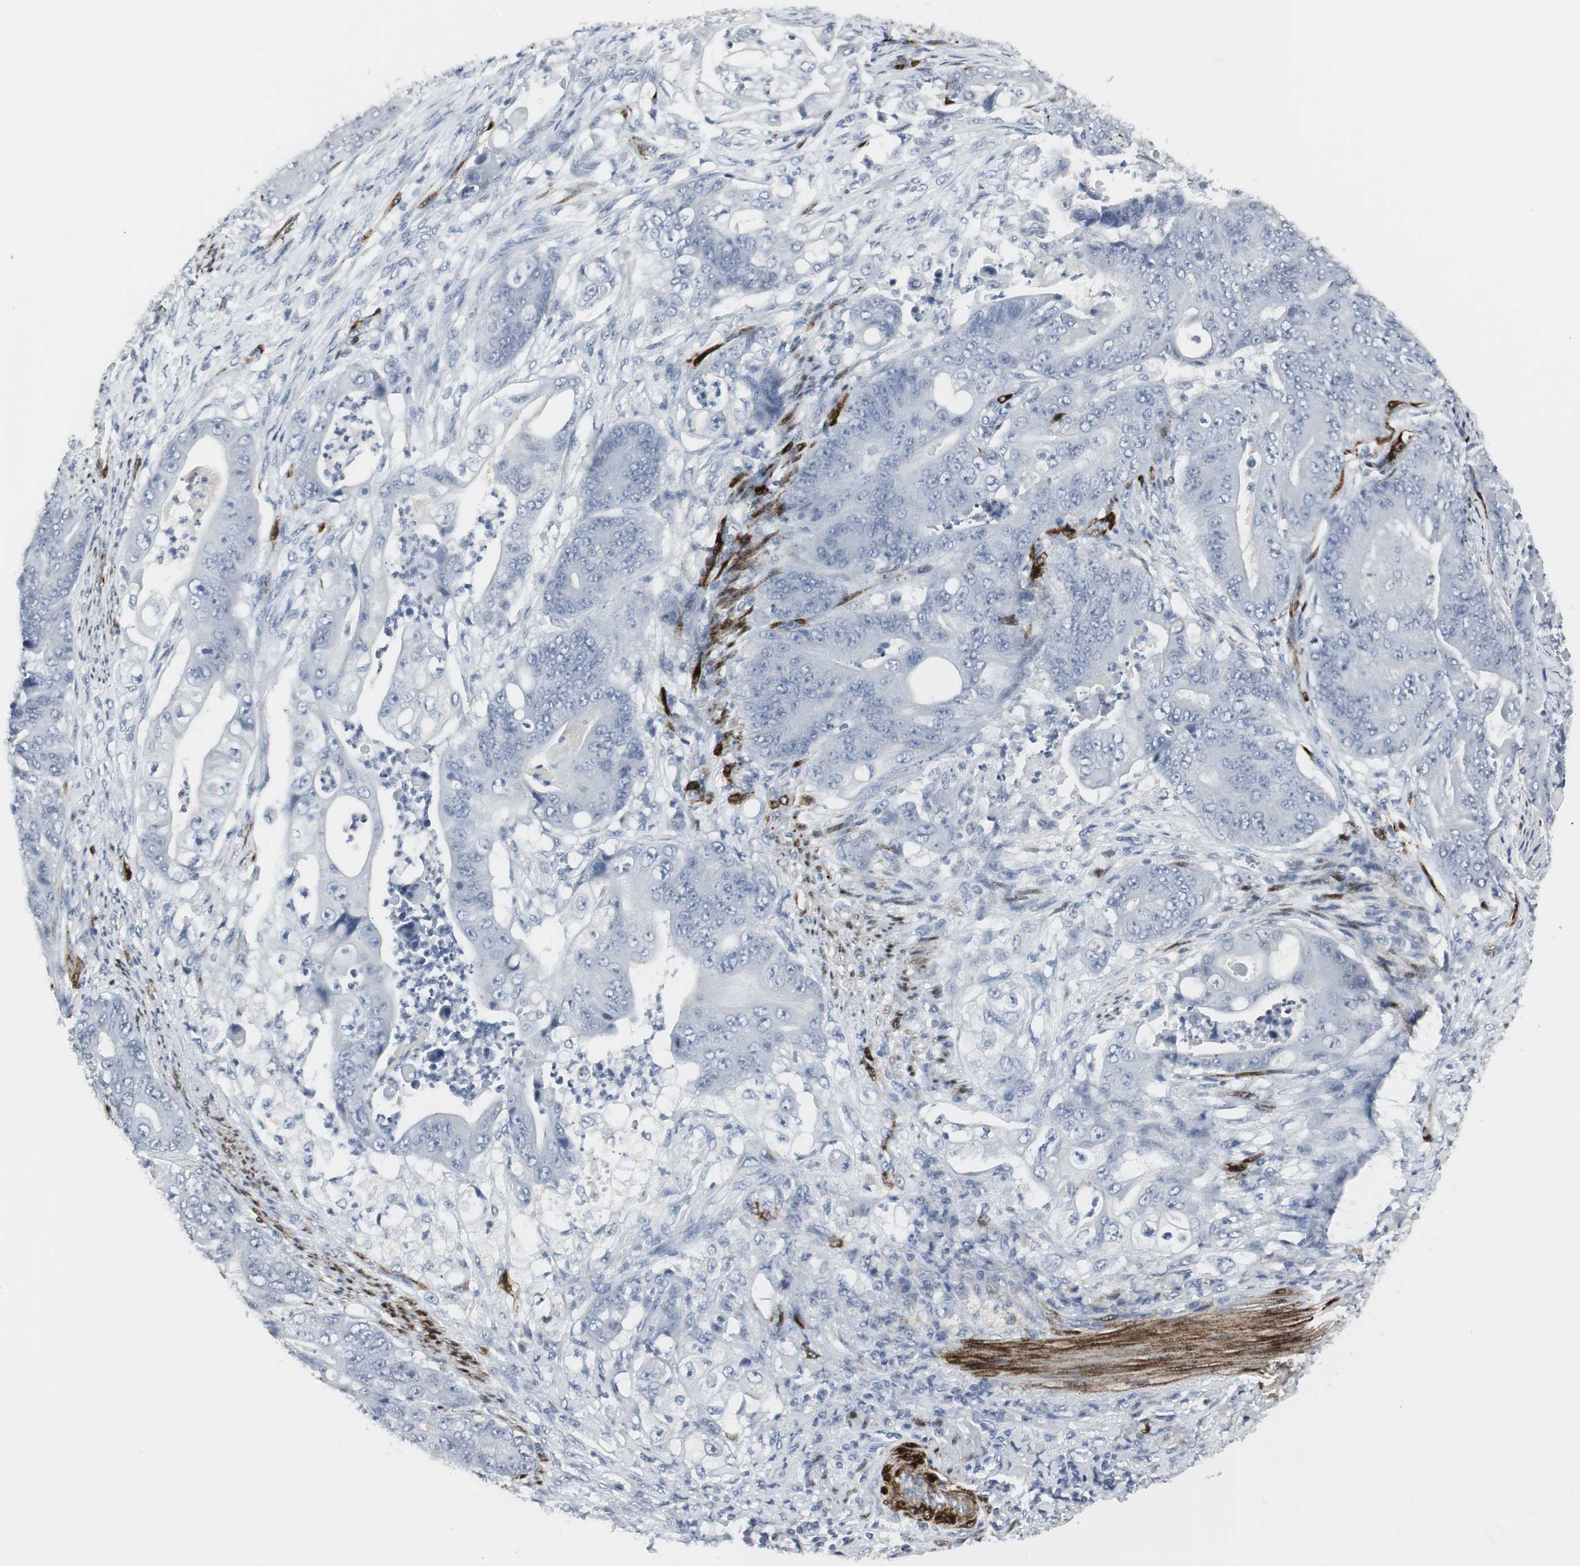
{"staining": {"intensity": "negative", "quantity": "none", "location": "none"}, "tissue": "stomach cancer", "cell_type": "Tumor cells", "image_type": "cancer", "snomed": [{"axis": "morphology", "description": "Adenocarcinoma, NOS"}, {"axis": "topography", "description": "Stomach"}], "caption": "High power microscopy histopathology image of an immunohistochemistry micrograph of stomach adenocarcinoma, revealing no significant positivity in tumor cells.", "gene": "PPP1R14A", "patient": {"sex": "female", "age": 73}}